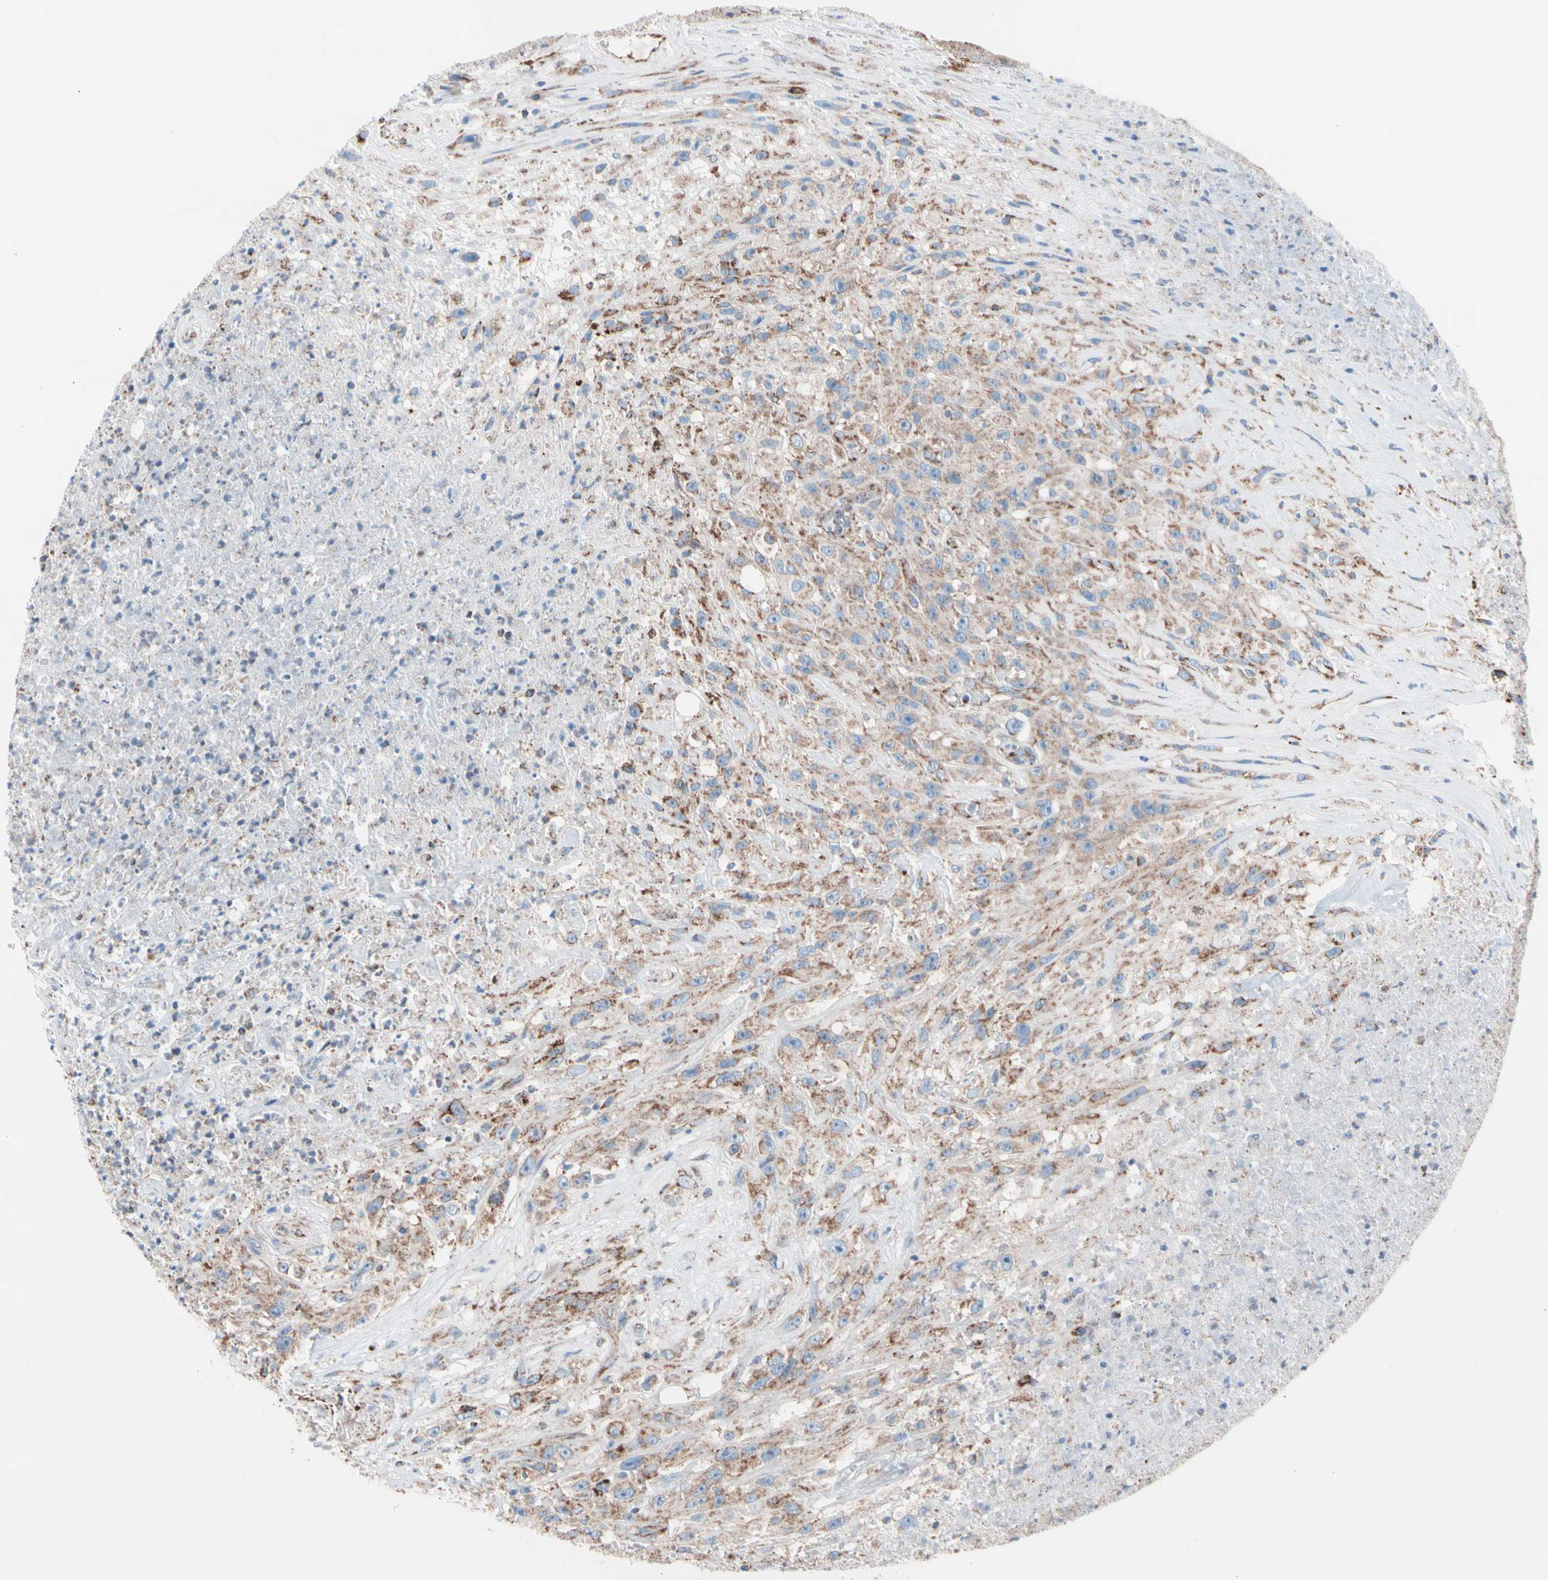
{"staining": {"intensity": "moderate", "quantity": ">75%", "location": "cytoplasmic/membranous"}, "tissue": "urothelial cancer", "cell_type": "Tumor cells", "image_type": "cancer", "snomed": [{"axis": "morphology", "description": "Urothelial carcinoma, High grade"}, {"axis": "topography", "description": "Urinary bladder"}], "caption": "The immunohistochemical stain labels moderate cytoplasmic/membranous staining in tumor cells of urothelial carcinoma (high-grade) tissue.", "gene": "HK1", "patient": {"sex": "male", "age": 66}}